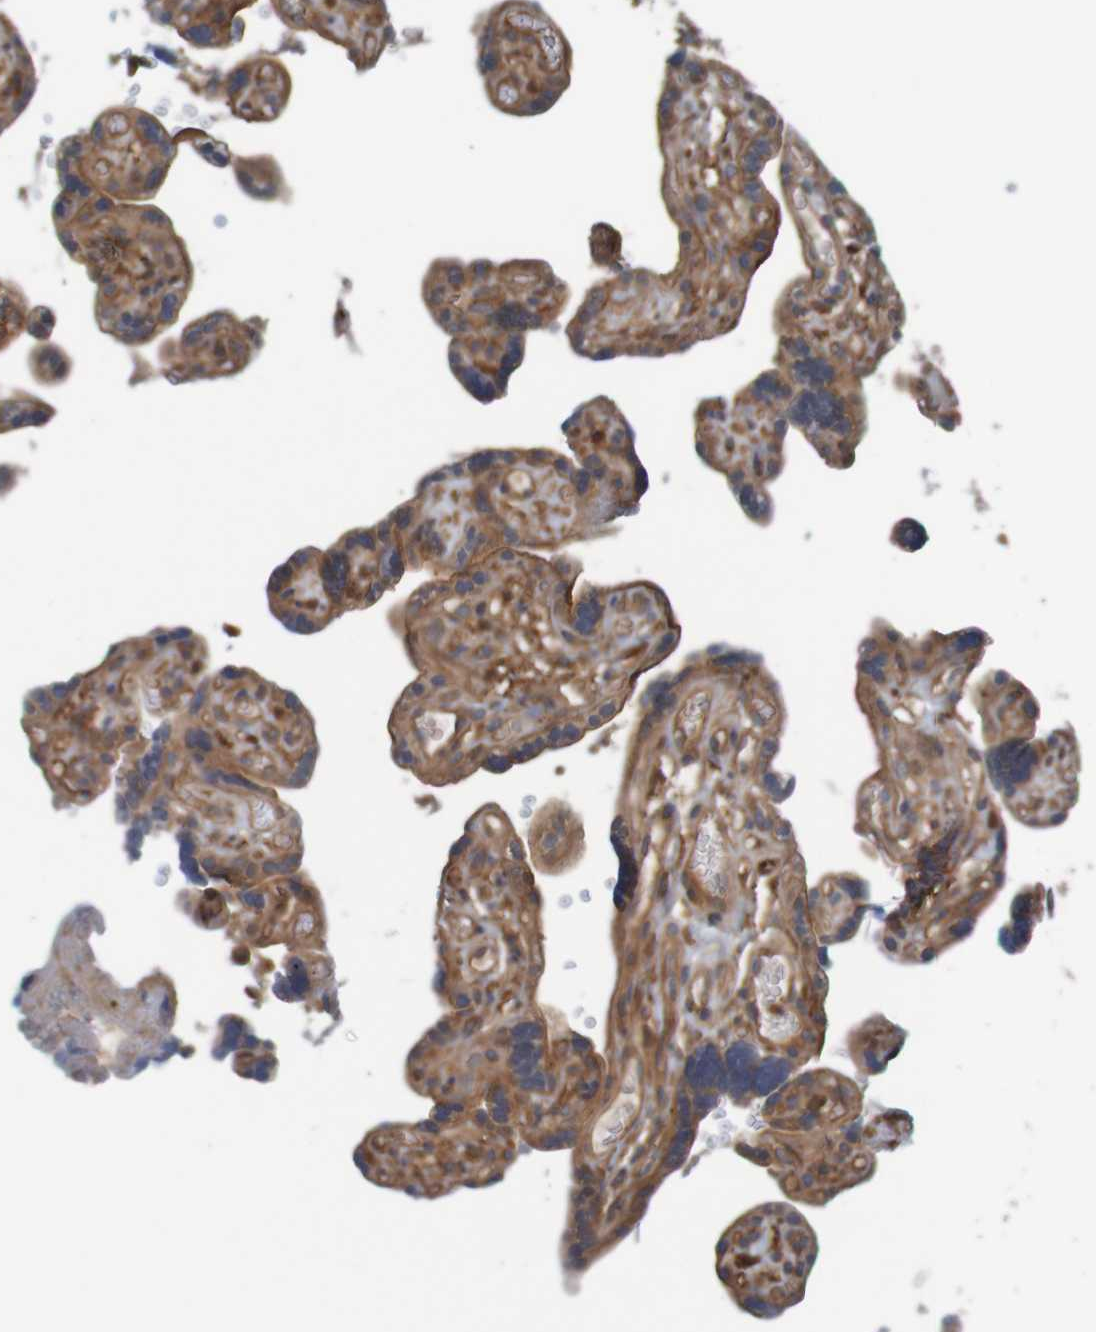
{"staining": {"intensity": "moderate", "quantity": ">75%", "location": "cytoplasmic/membranous"}, "tissue": "placenta", "cell_type": "Decidual cells", "image_type": "normal", "snomed": [{"axis": "morphology", "description": "Normal tissue, NOS"}, {"axis": "topography", "description": "Placenta"}], "caption": "Brown immunohistochemical staining in unremarkable human placenta shows moderate cytoplasmic/membranous expression in approximately >75% of decidual cells.", "gene": "ARHGEF11", "patient": {"sex": "female", "age": 30}}